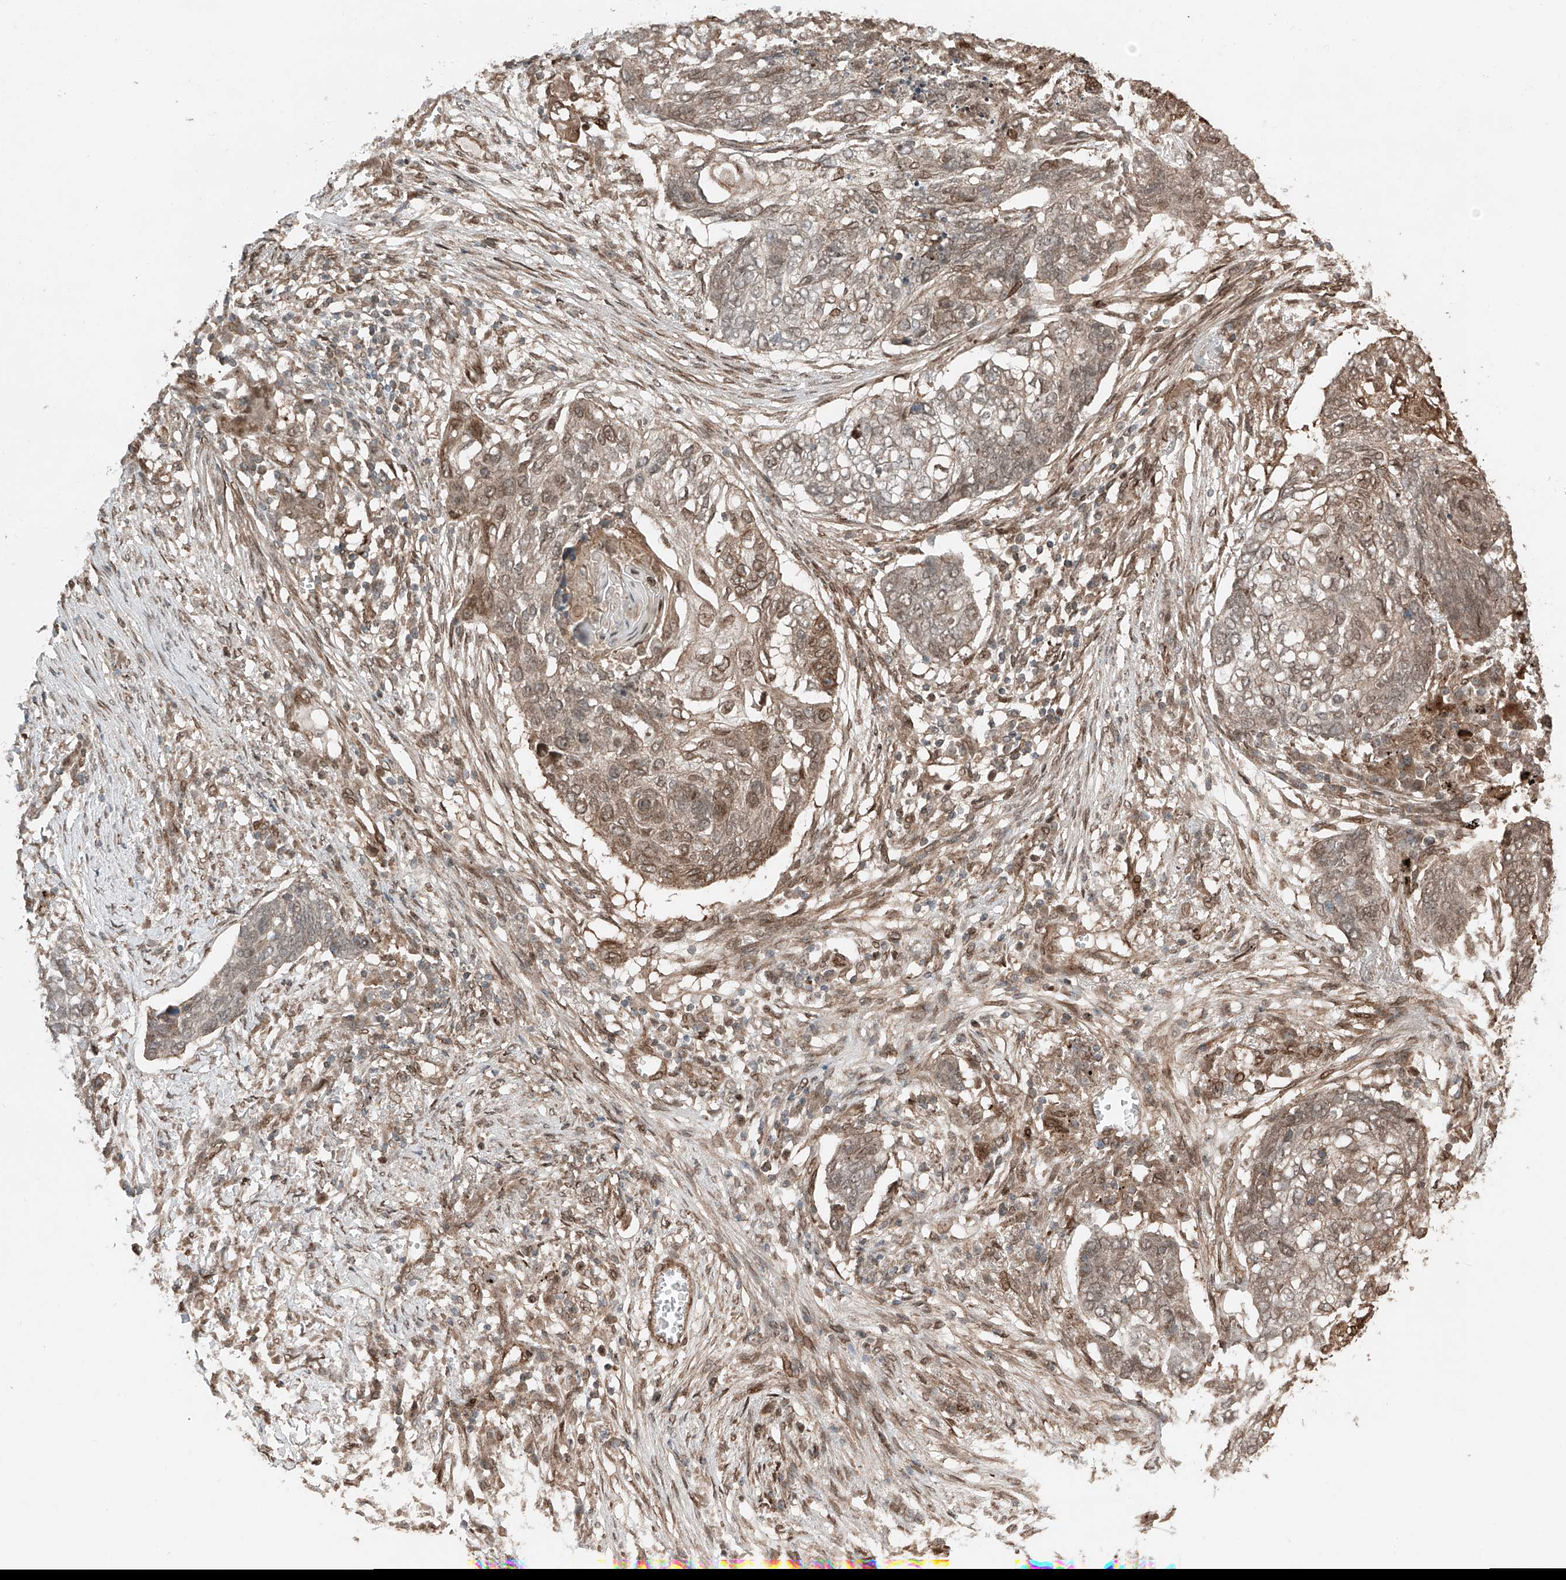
{"staining": {"intensity": "moderate", "quantity": "25%-75%", "location": "cytoplasmic/membranous,nuclear"}, "tissue": "lung cancer", "cell_type": "Tumor cells", "image_type": "cancer", "snomed": [{"axis": "morphology", "description": "Squamous cell carcinoma, NOS"}, {"axis": "topography", "description": "Lung"}], "caption": "A brown stain highlights moderate cytoplasmic/membranous and nuclear positivity of a protein in lung cancer (squamous cell carcinoma) tumor cells. (Stains: DAB in brown, nuclei in blue, Microscopy: brightfield microscopy at high magnification).", "gene": "CEP162", "patient": {"sex": "female", "age": 63}}